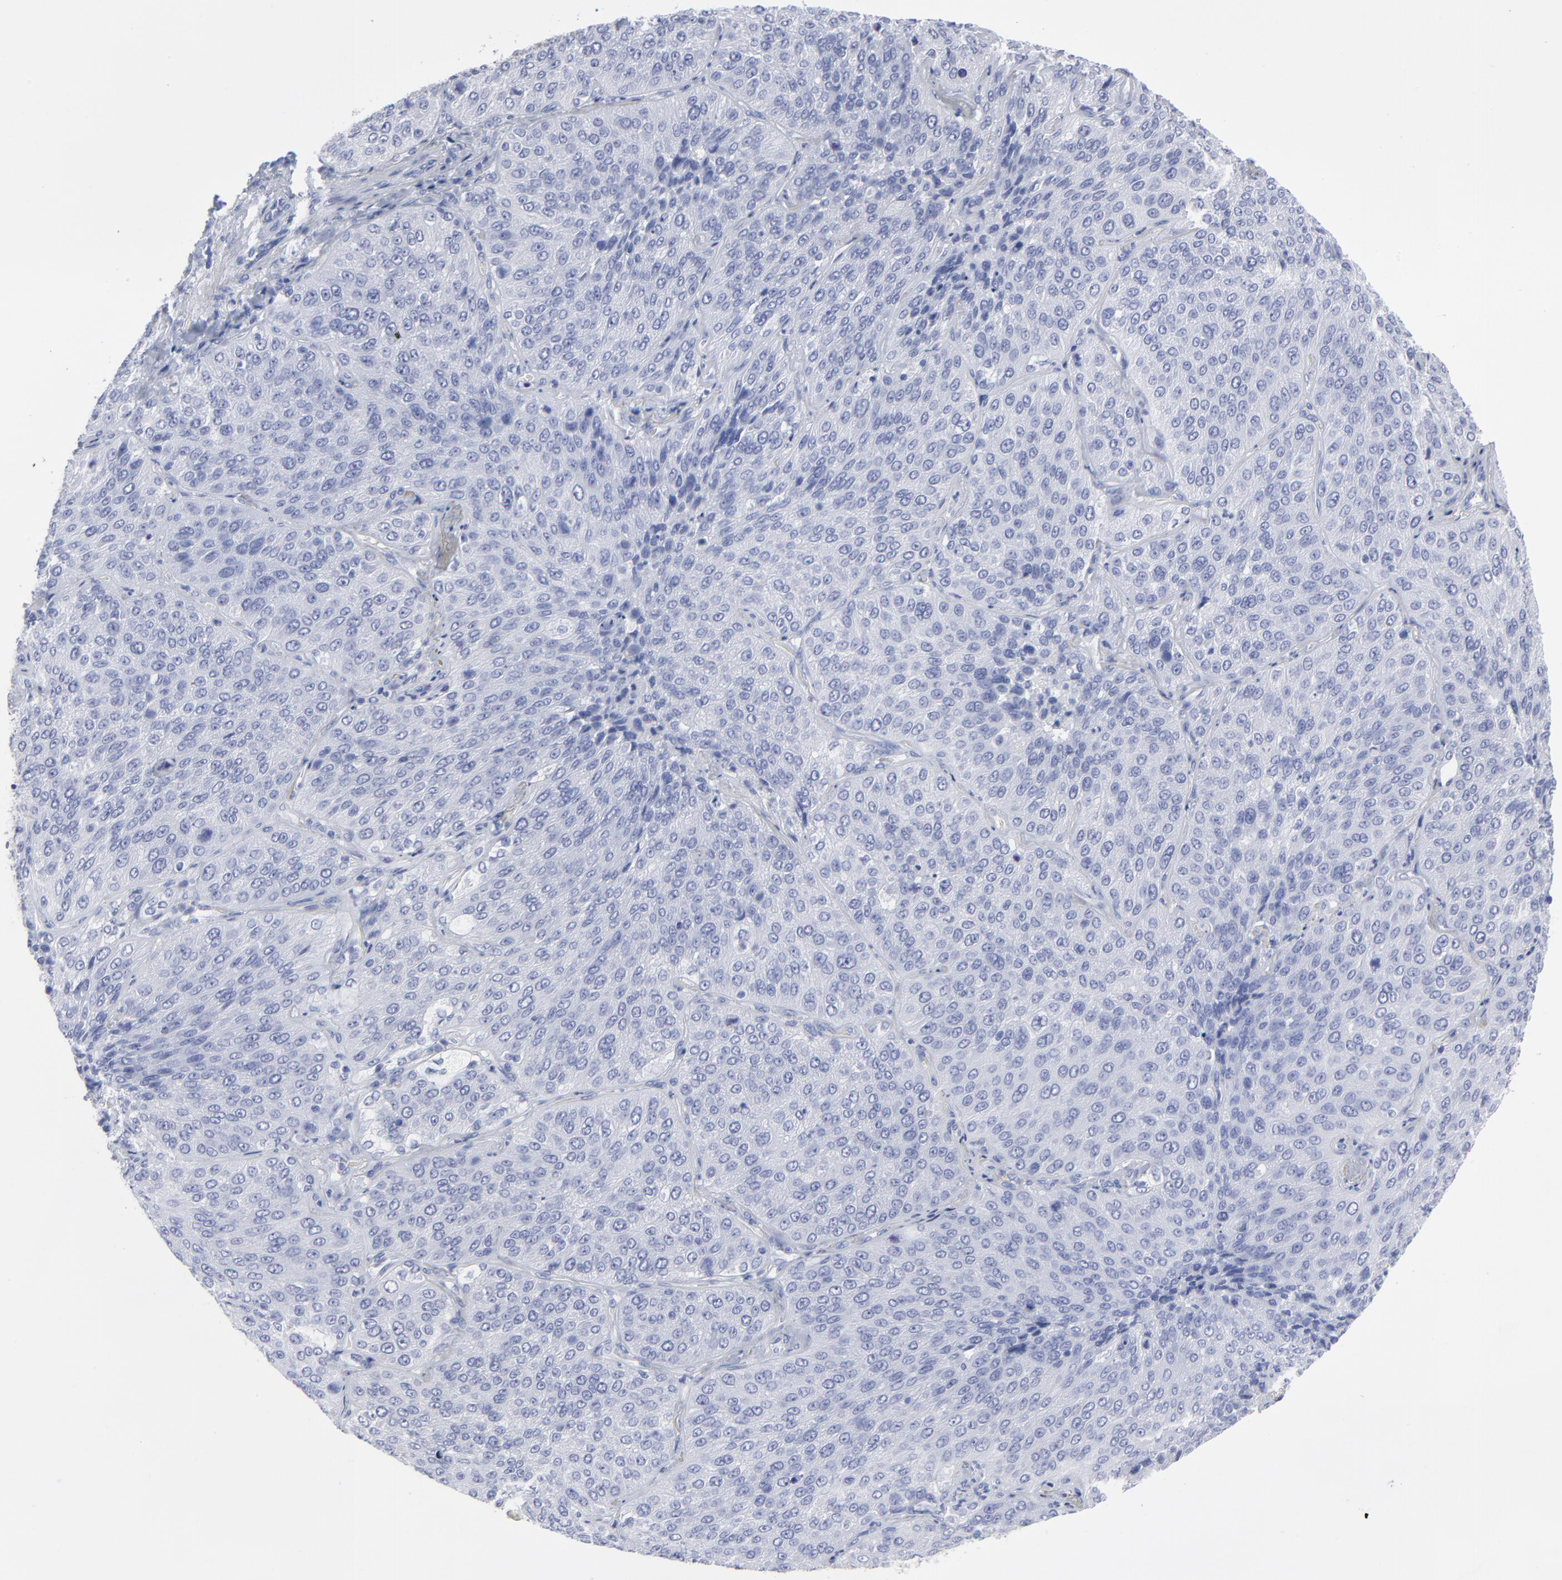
{"staining": {"intensity": "weak", "quantity": "<25%", "location": "cytoplasmic/membranous"}, "tissue": "lung cancer", "cell_type": "Tumor cells", "image_type": "cancer", "snomed": [{"axis": "morphology", "description": "Squamous cell carcinoma, NOS"}, {"axis": "topography", "description": "Lung"}], "caption": "DAB immunohistochemical staining of lung squamous cell carcinoma shows no significant expression in tumor cells.", "gene": "CNTN3", "patient": {"sex": "male", "age": 54}}